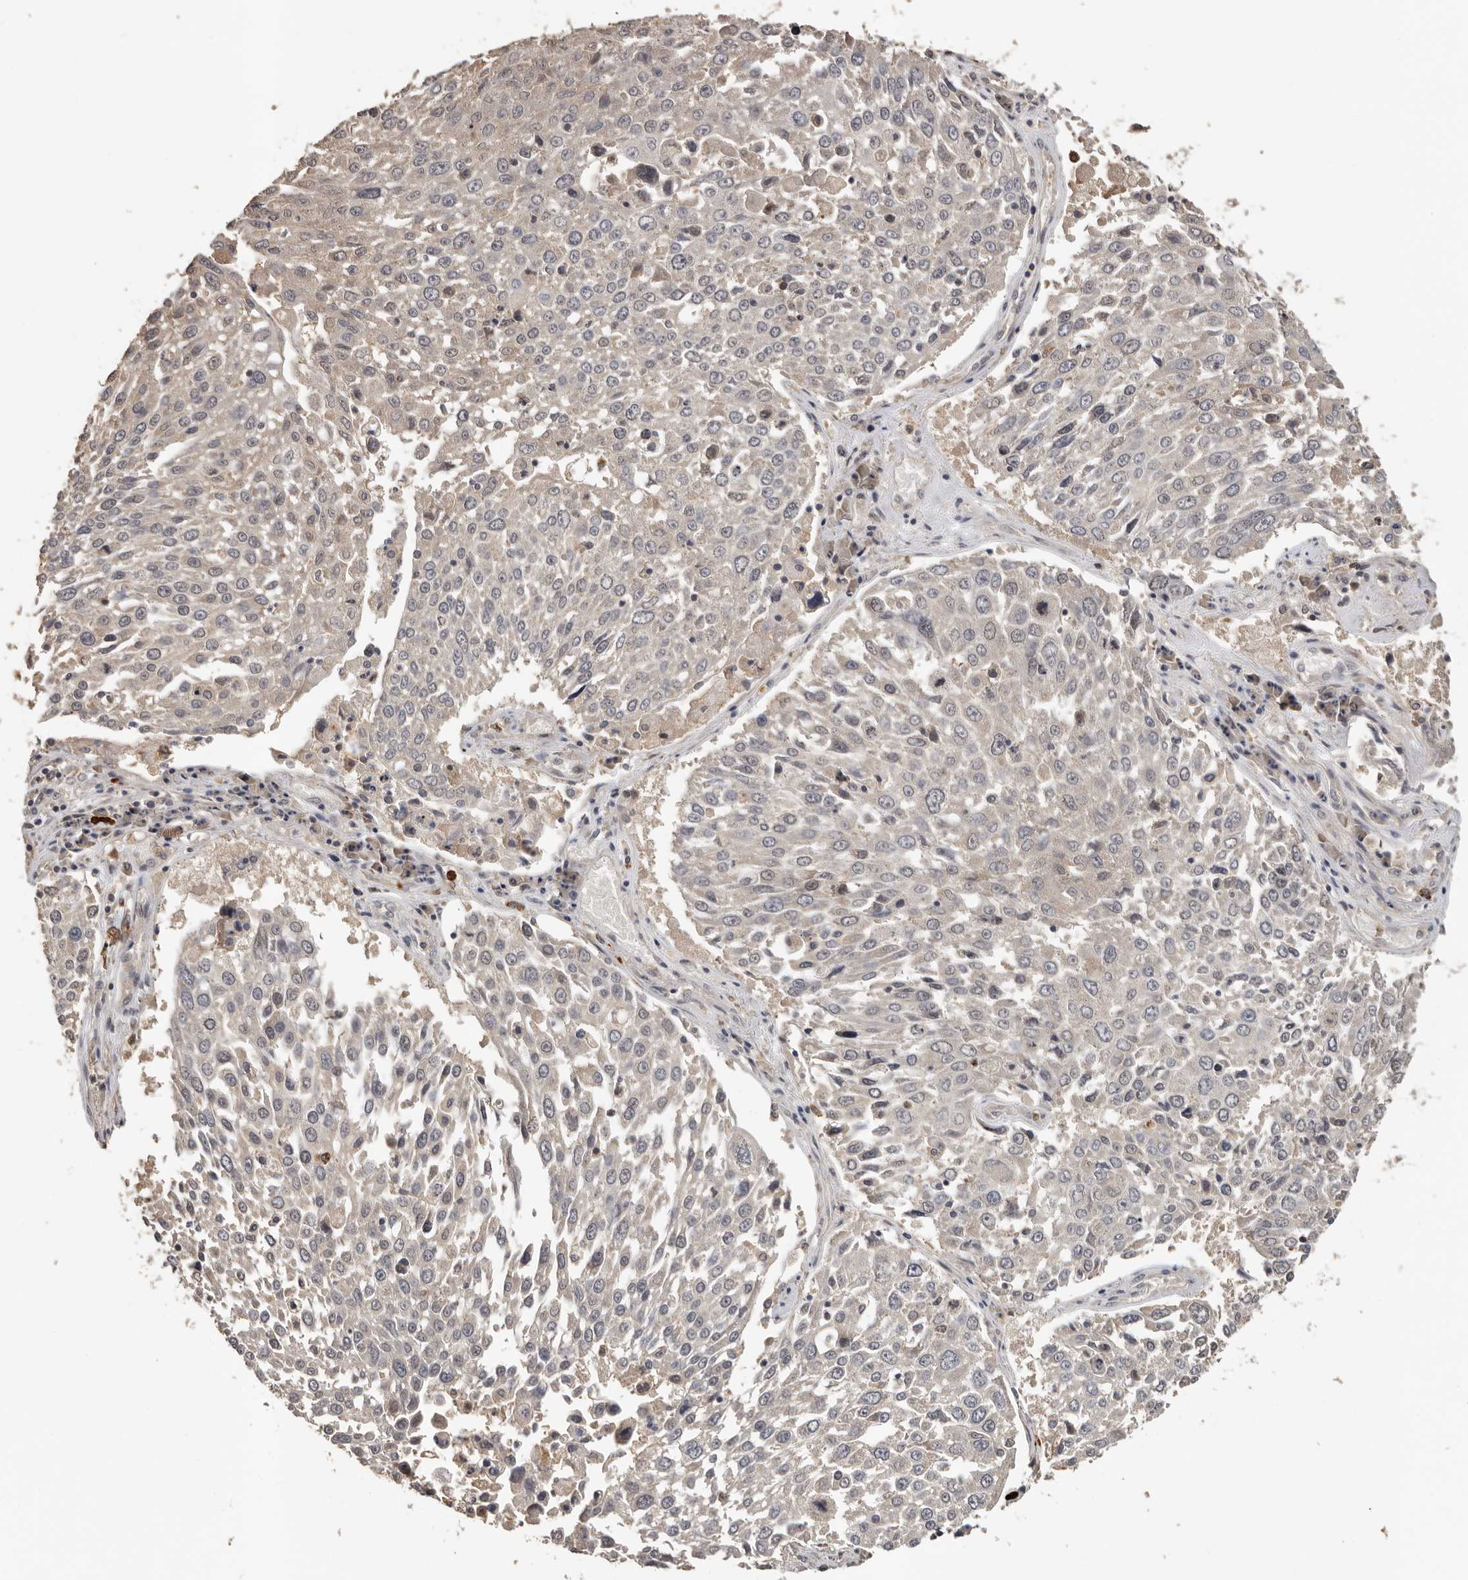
{"staining": {"intensity": "negative", "quantity": "none", "location": "none"}, "tissue": "lung cancer", "cell_type": "Tumor cells", "image_type": "cancer", "snomed": [{"axis": "morphology", "description": "Squamous cell carcinoma, NOS"}, {"axis": "topography", "description": "Lung"}], "caption": "Lung squamous cell carcinoma was stained to show a protein in brown. There is no significant positivity in tumor cells.", "gene": "KIF2B", "patient": {"sex": "male", "age": 65}}